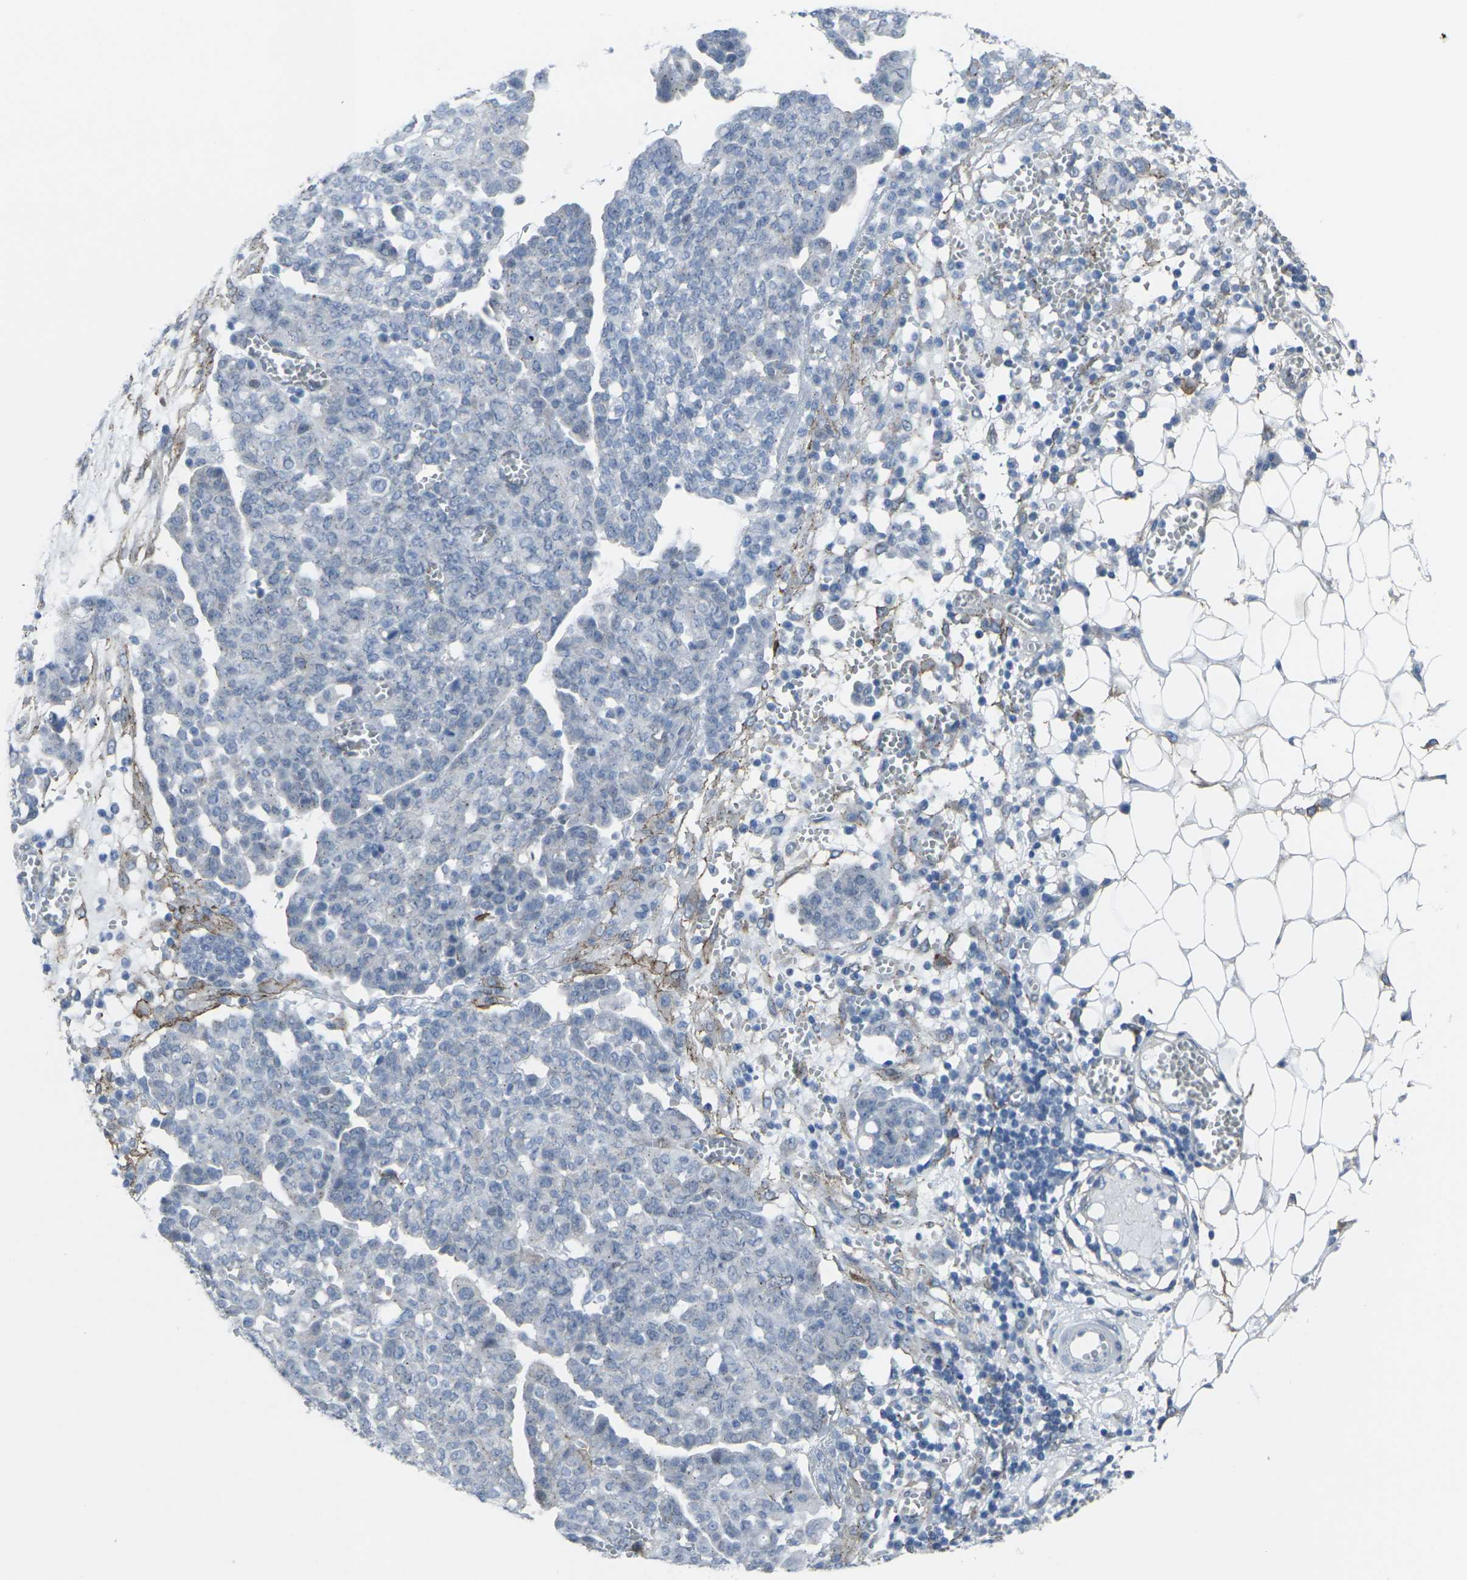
{"staining": {"intensity": "negative", "quantity": "none", "location": "none"}, "tissue": "ovarian cancer", "cell_type": "Tumor cells", "image_type": "cancer", "snomed": [{"axis": "morphology", "description": "Cystadenocarcinoma, serous, NOS"}, {"axis": "topography", "description": "Soft tissue"}, {"axis": "topography", "description": "Ovary"}], "caption": "This is a micrograph of immunohistochemistry staining of ovarian cancer, which shows no expression in tumor cells. (DAB (3,3'-diaminobenzidine) immunohistochemistry, high magnification).", "gene": "CDH11", "patient": {"sex": "female", "age": 57}}